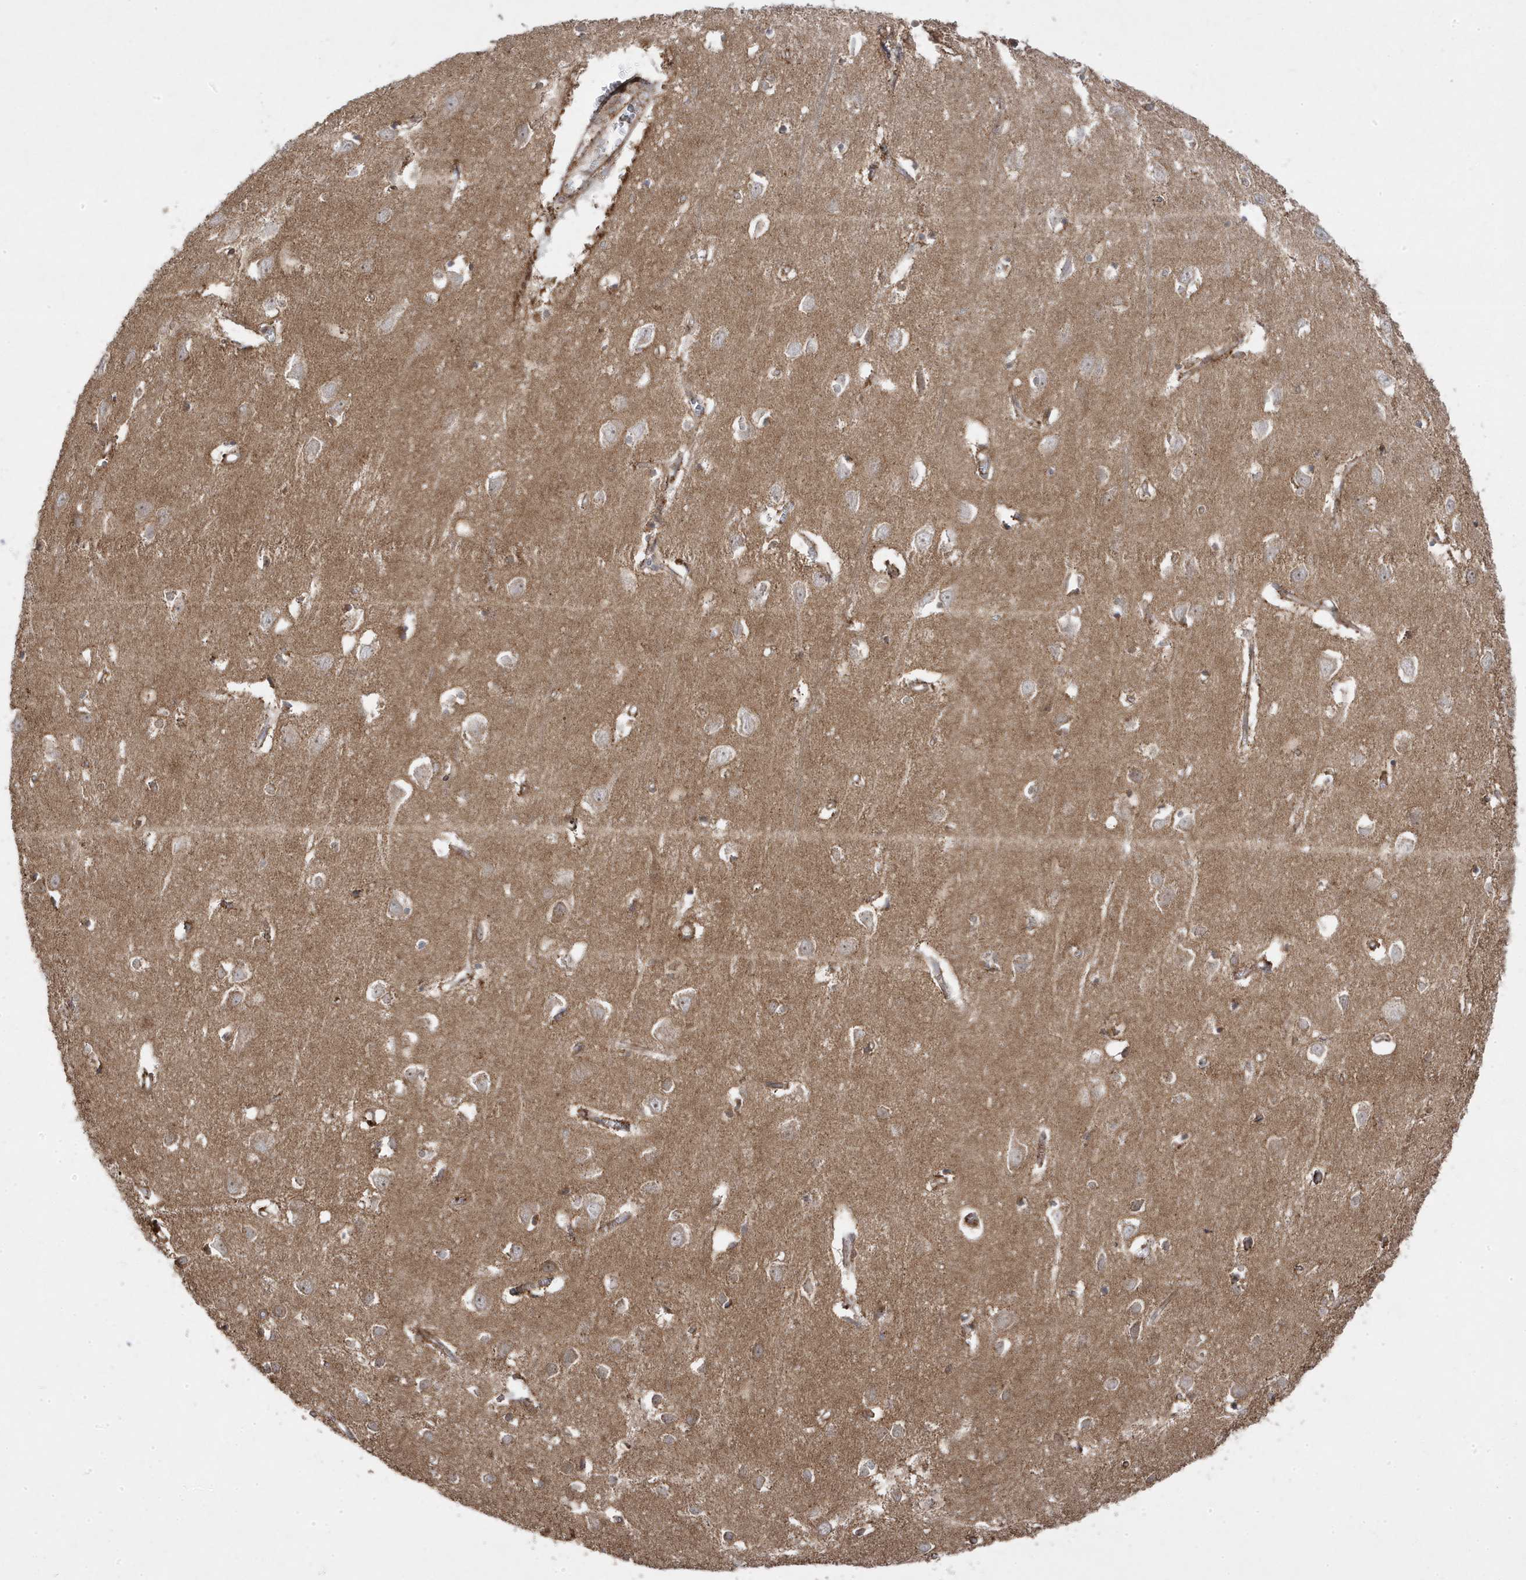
{"staining": {"intensity": "strong", "quantity": ">75%", "location": "cytoplasmic/membranous"}, "tissue": "cerebral cortex", "cell_type": "Endothelial cells", "image_type": "normal", "snomed": [{"axis": "morphology", "description": "Normal tissue, NOS"}, {"axis": "topography", "description": "Cerebral cortex"}], "caption": "Cerebral cortex stained with a brown dye demonstrates strong cytoplasmic/membranous positive staining in about >75% of endothelial cells.", "gene": "CLUAP1", "patient": {"sex": "female", "age": 64}}